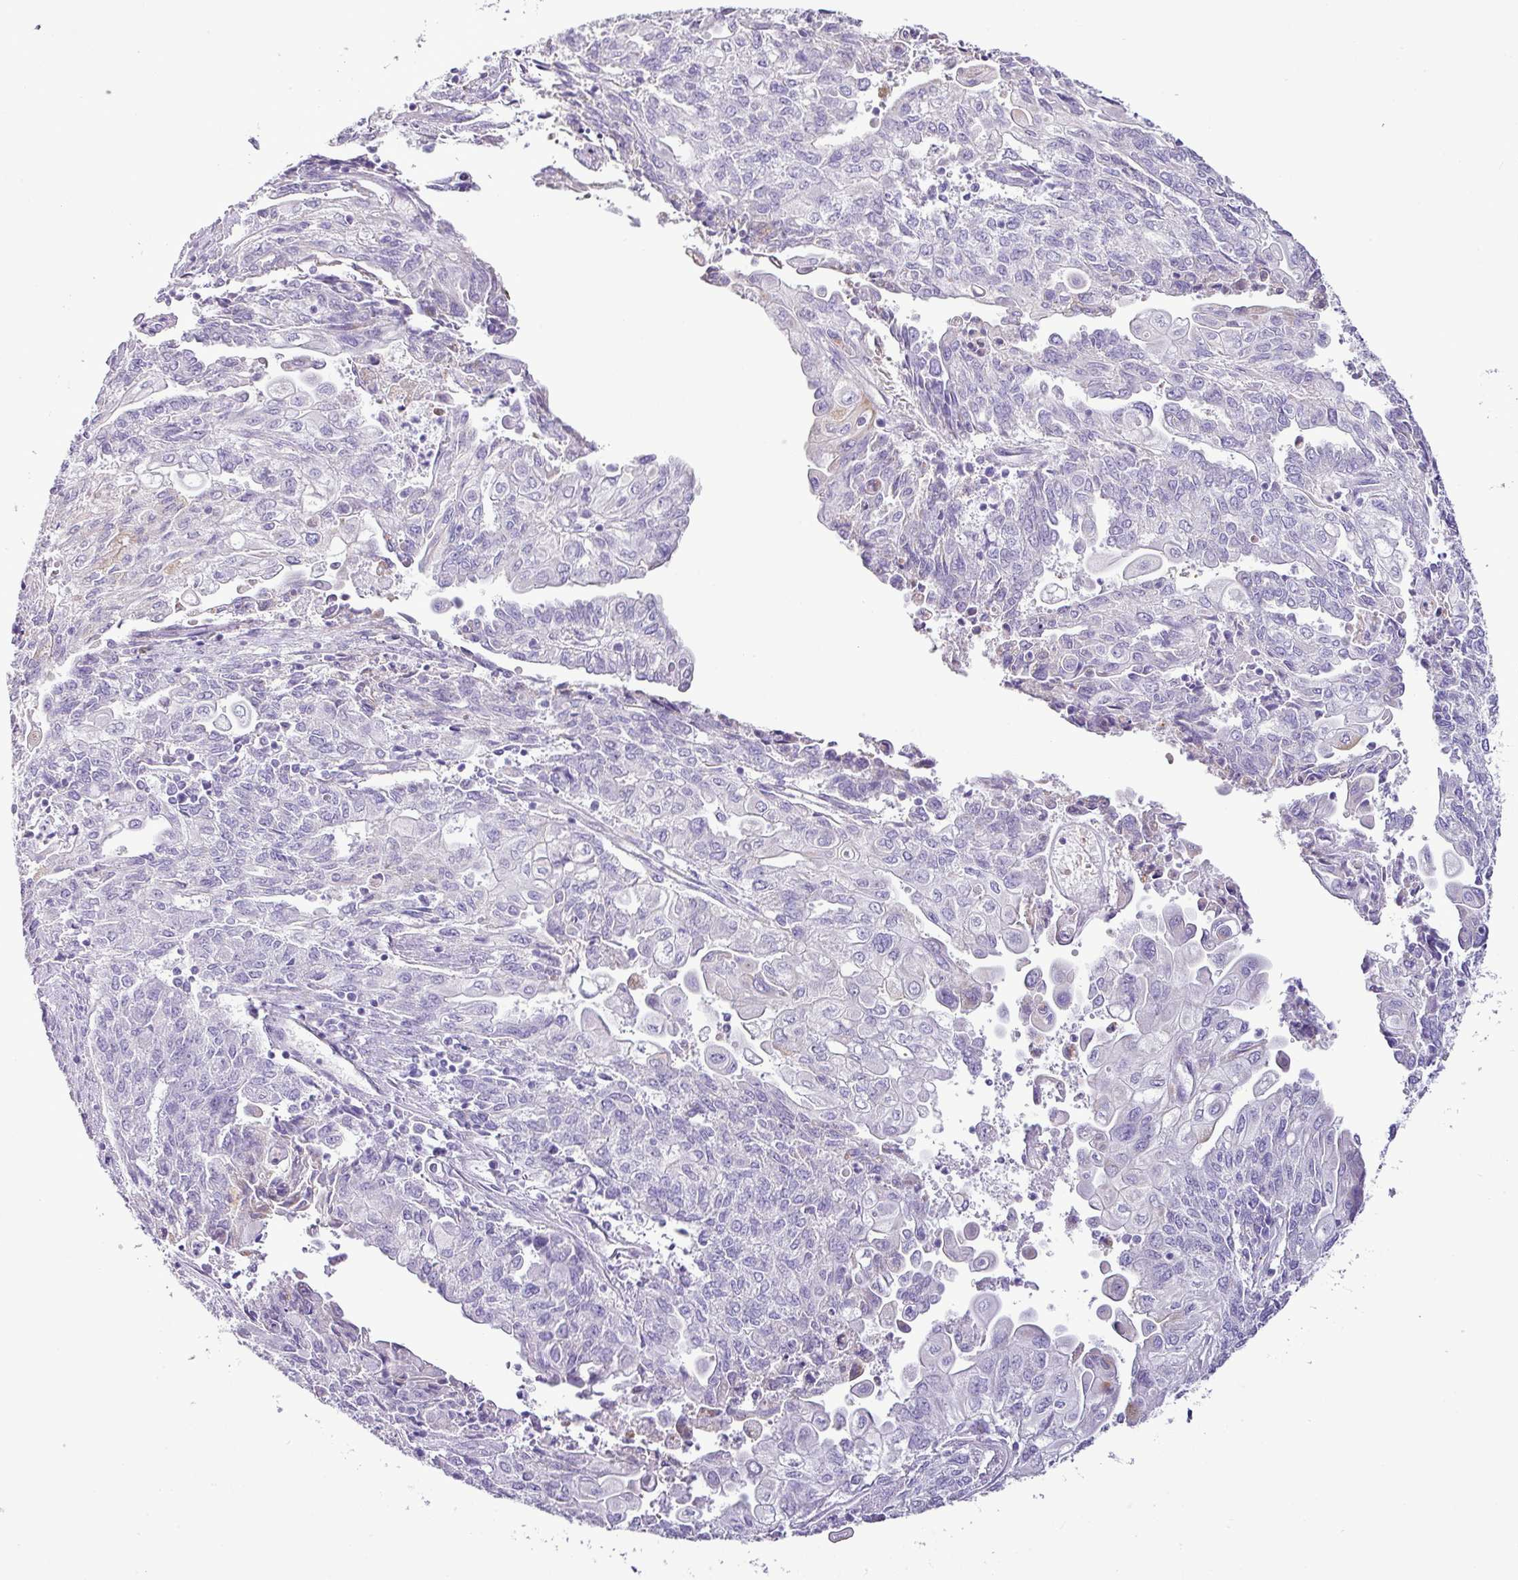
{"staining": {"intensity": "negative", "quantity": "none", "location": "none"}, "tissue": "endometrial cancer", "cell_type": "Tumor cells", "image_type": "cancer", "snomed": [{"axis": "morphology", "description": "Adenocarcinoma, NOS"}, {"axis": "topography", "description": "Endometrium"}], "caption": "Immunohistochemistry of endometrial cancer shows no positivity in tumor cells. Nuclei are stained in blue.", "gene": "PGAP4", "patient": {"sex": "female", "age": 54}}